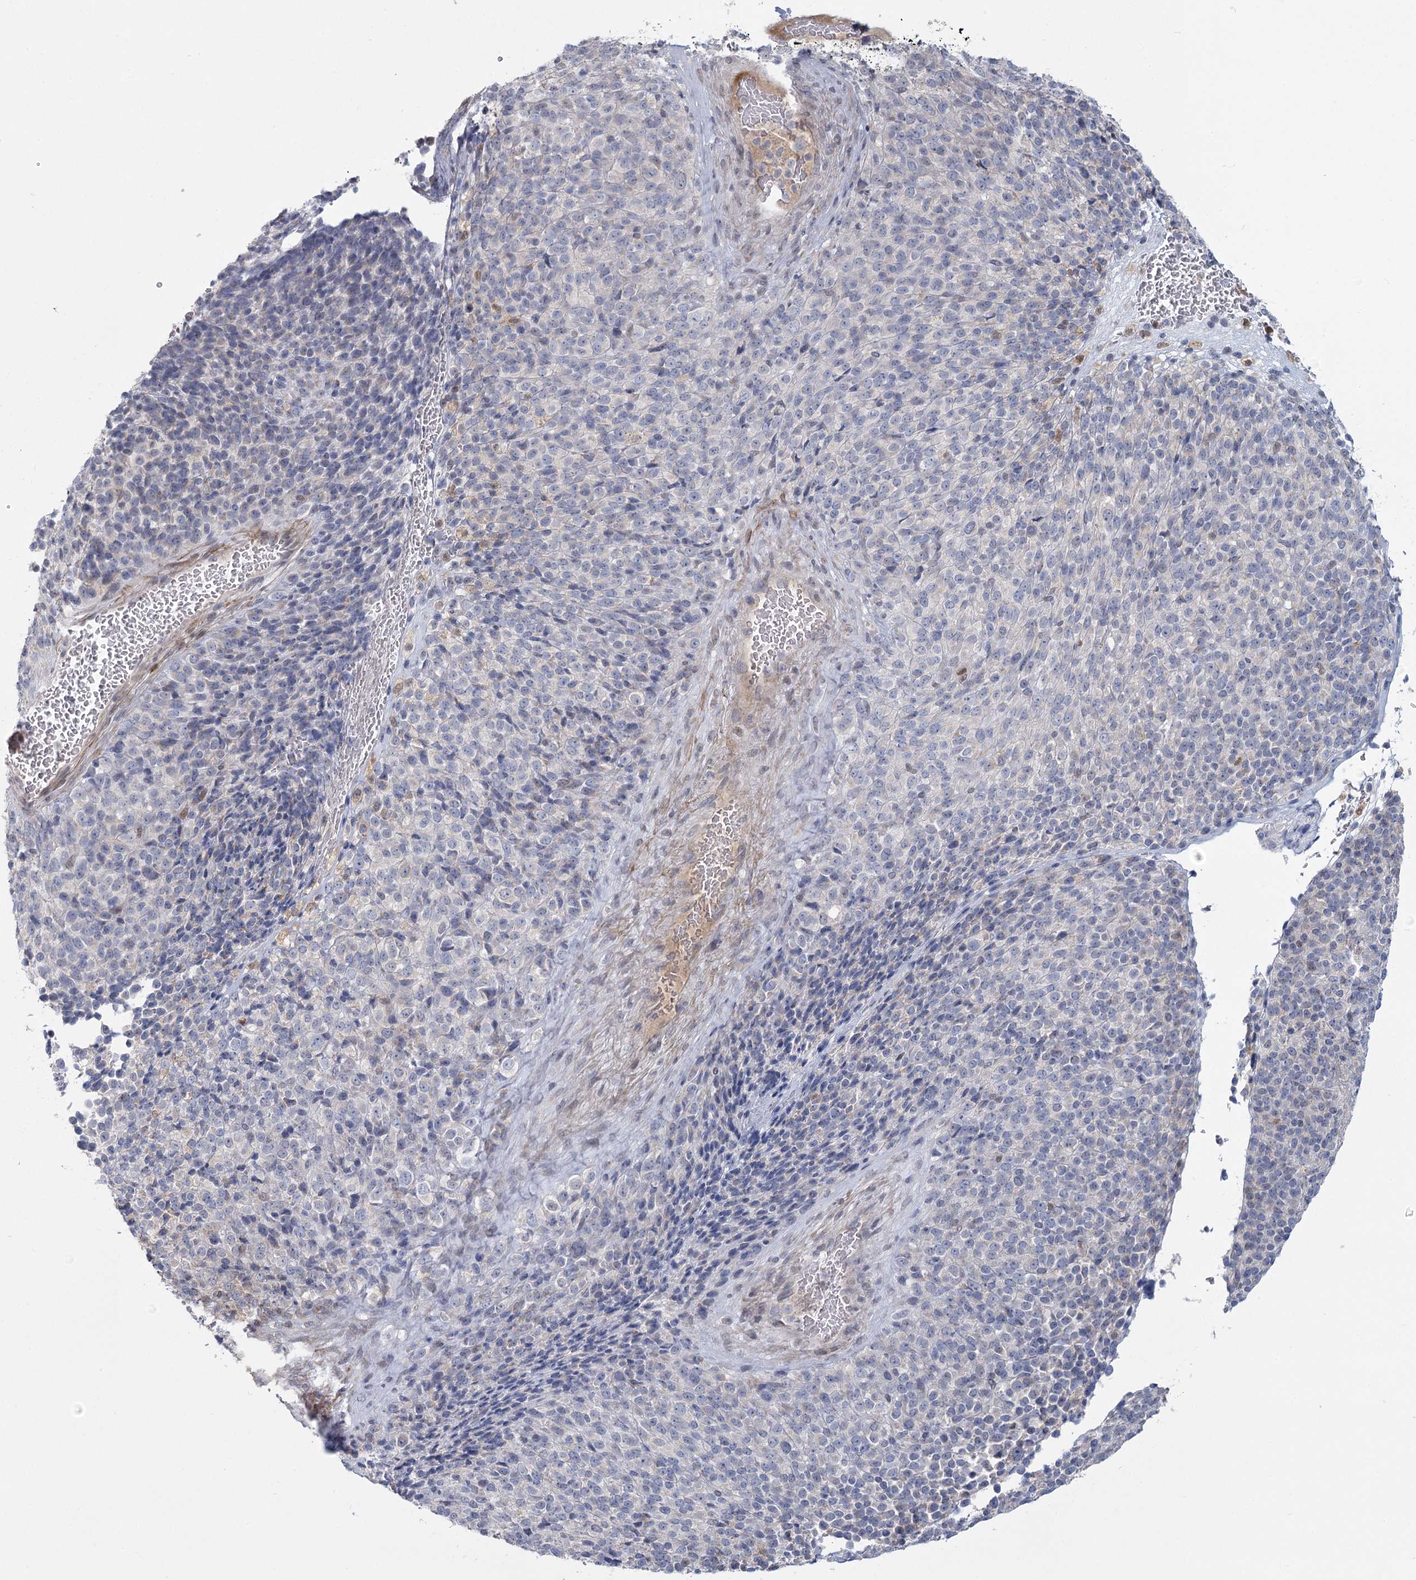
{"staining": {"intensity": "negative", "quantity": "none", "location": "none"}, "tissue": "melanoma", "cell_type": "Tumor cells", "image_type": "cancer", "snomed": [{"axis": "morphology", "description": "Malignant melanoma, Metastatic site"}, {"axis": "topography", "description": "Brain"}], "caption": "There is no significant positivity in tumor cells of melanoma. (Brightfield microscopy of DAB immunohistochemistry at high magnification).", "gene": "USP11", "patient": {"sex": "female", "age": 56}}